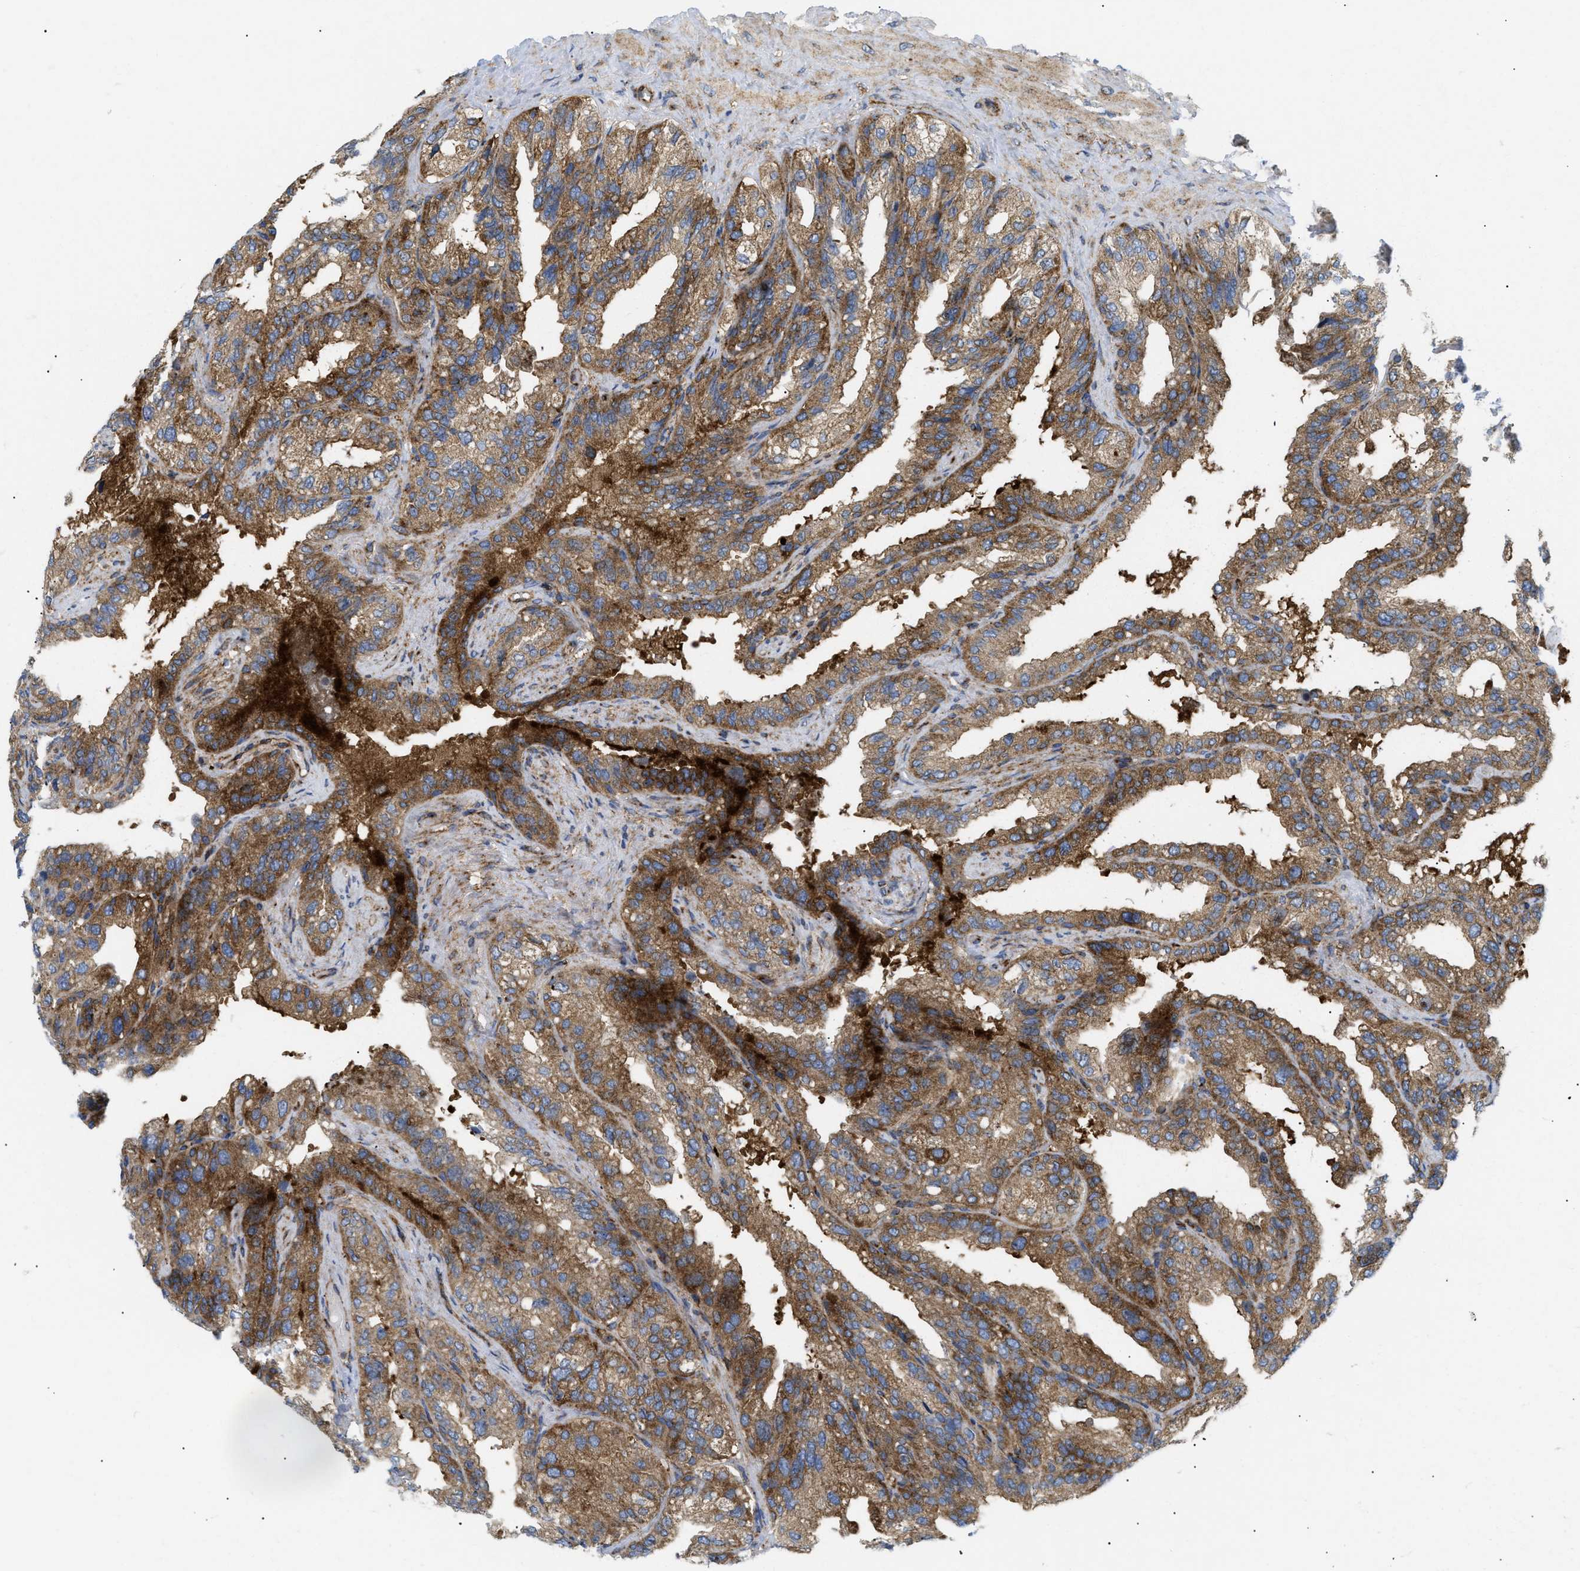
{"staining": {"intensity": "moderate", "quantity": ">75%", "location": "cytoplasmic/membranous"}, "tissue": "seminal vesicle", "cell_type": "Glandular cells", "image_type": "normal", "snomed": [{"axis": "morphology", "description": "Normal tissue, NOS"}, {"axis": "topography", "description": "Seminal veicle"}], "caption": "Approximately >75% of glandular cells in benign human seminal vesicle demonstrate moderate cytoplasmic/membranous protein positivity as visualized by brown immunohistochemical staining.", "gene": "DCTN4", "patient": {"sex": "male", "age": 68}}